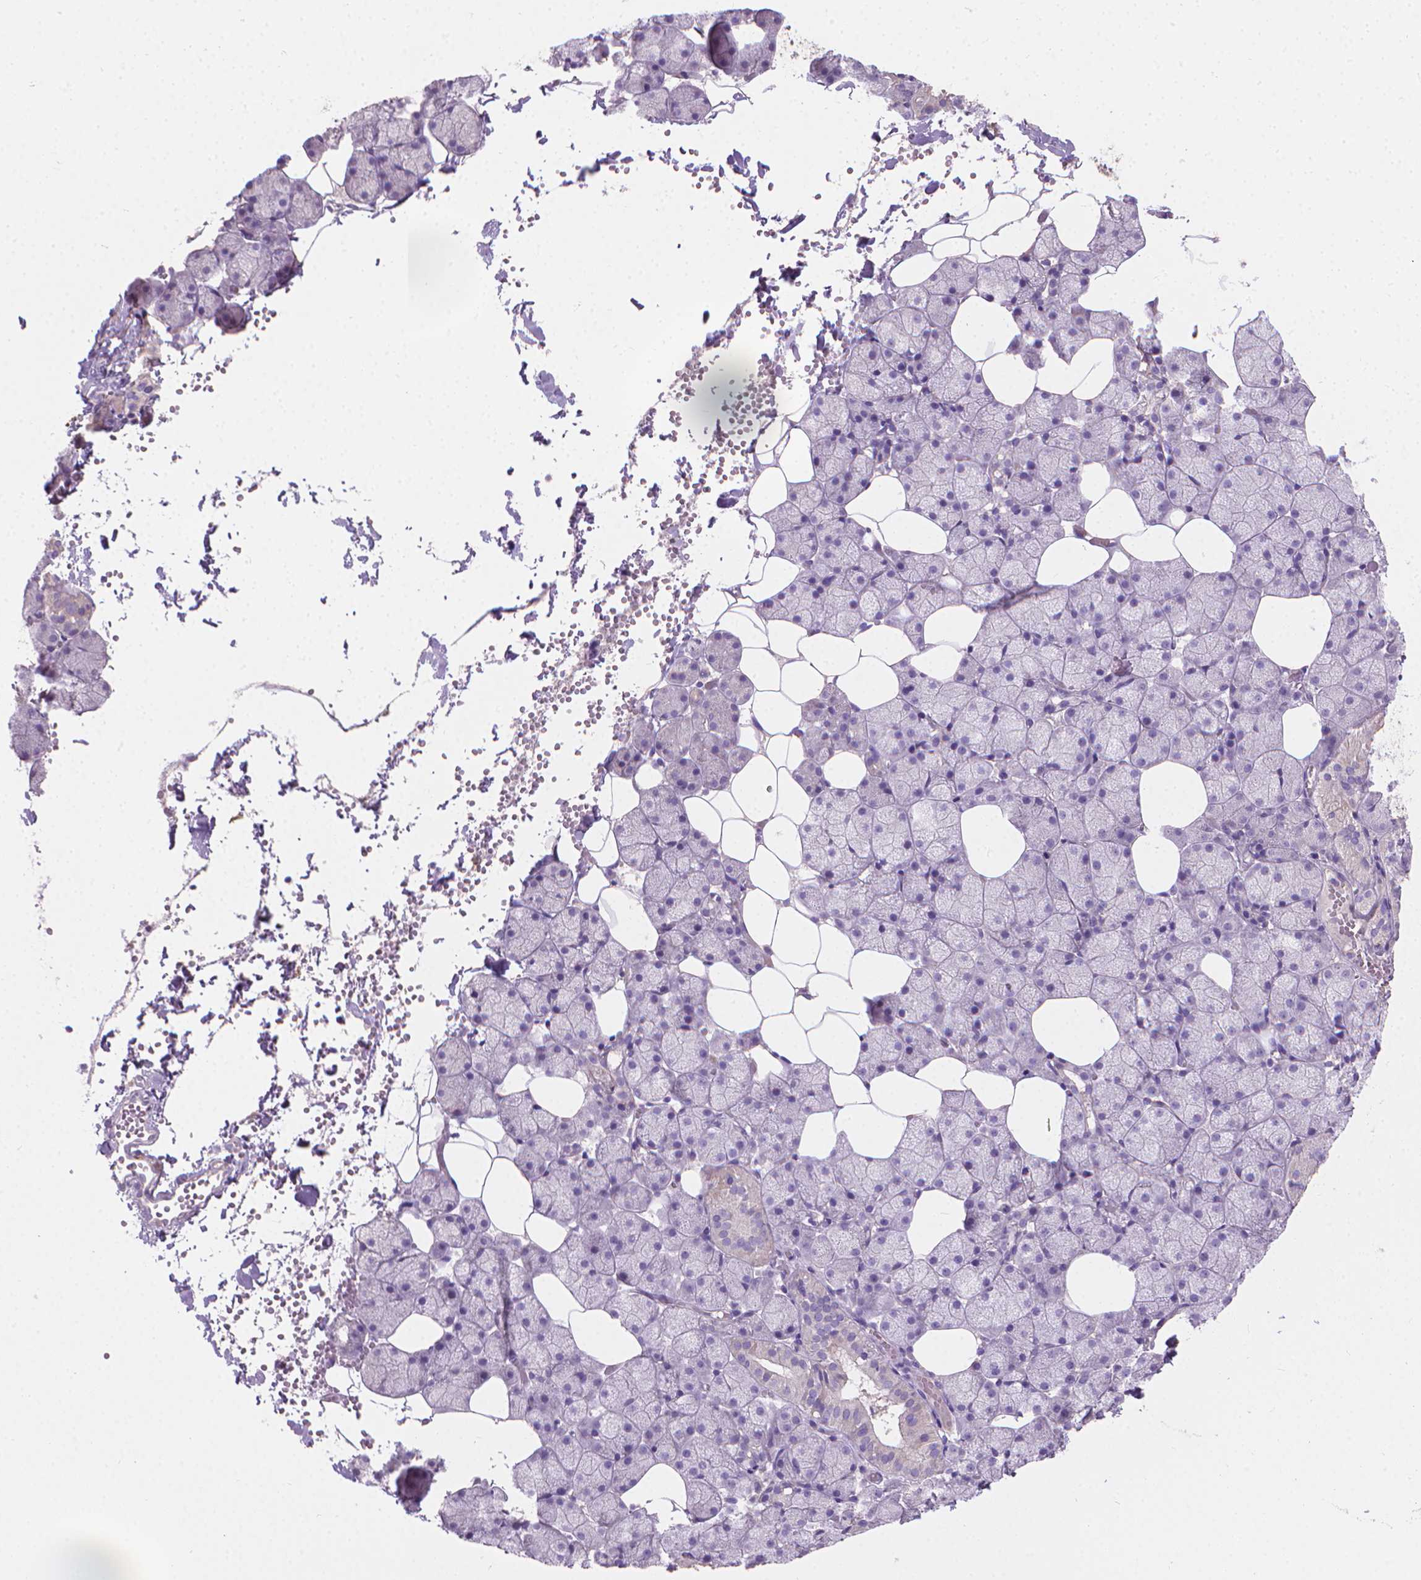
{"staining": {"intensity": "negative", "quantity": "none", "location": "none"}, "tissue": "salivary gland", "cell_type": "Glandular cells", "image_type": "normal", "snomed": [{"axis": "morphology", "description": "Normal tissue, NOS"}, {"axis": "topography", "description": "Salivary gland"}], "caption": "A high-resolution micrograph shows IHC staining of benign salivary gland, which displays no significant positivity in glandular cells.", "gene": "CABCOCO1", "patient": {"sex": "male", "age": 38}}